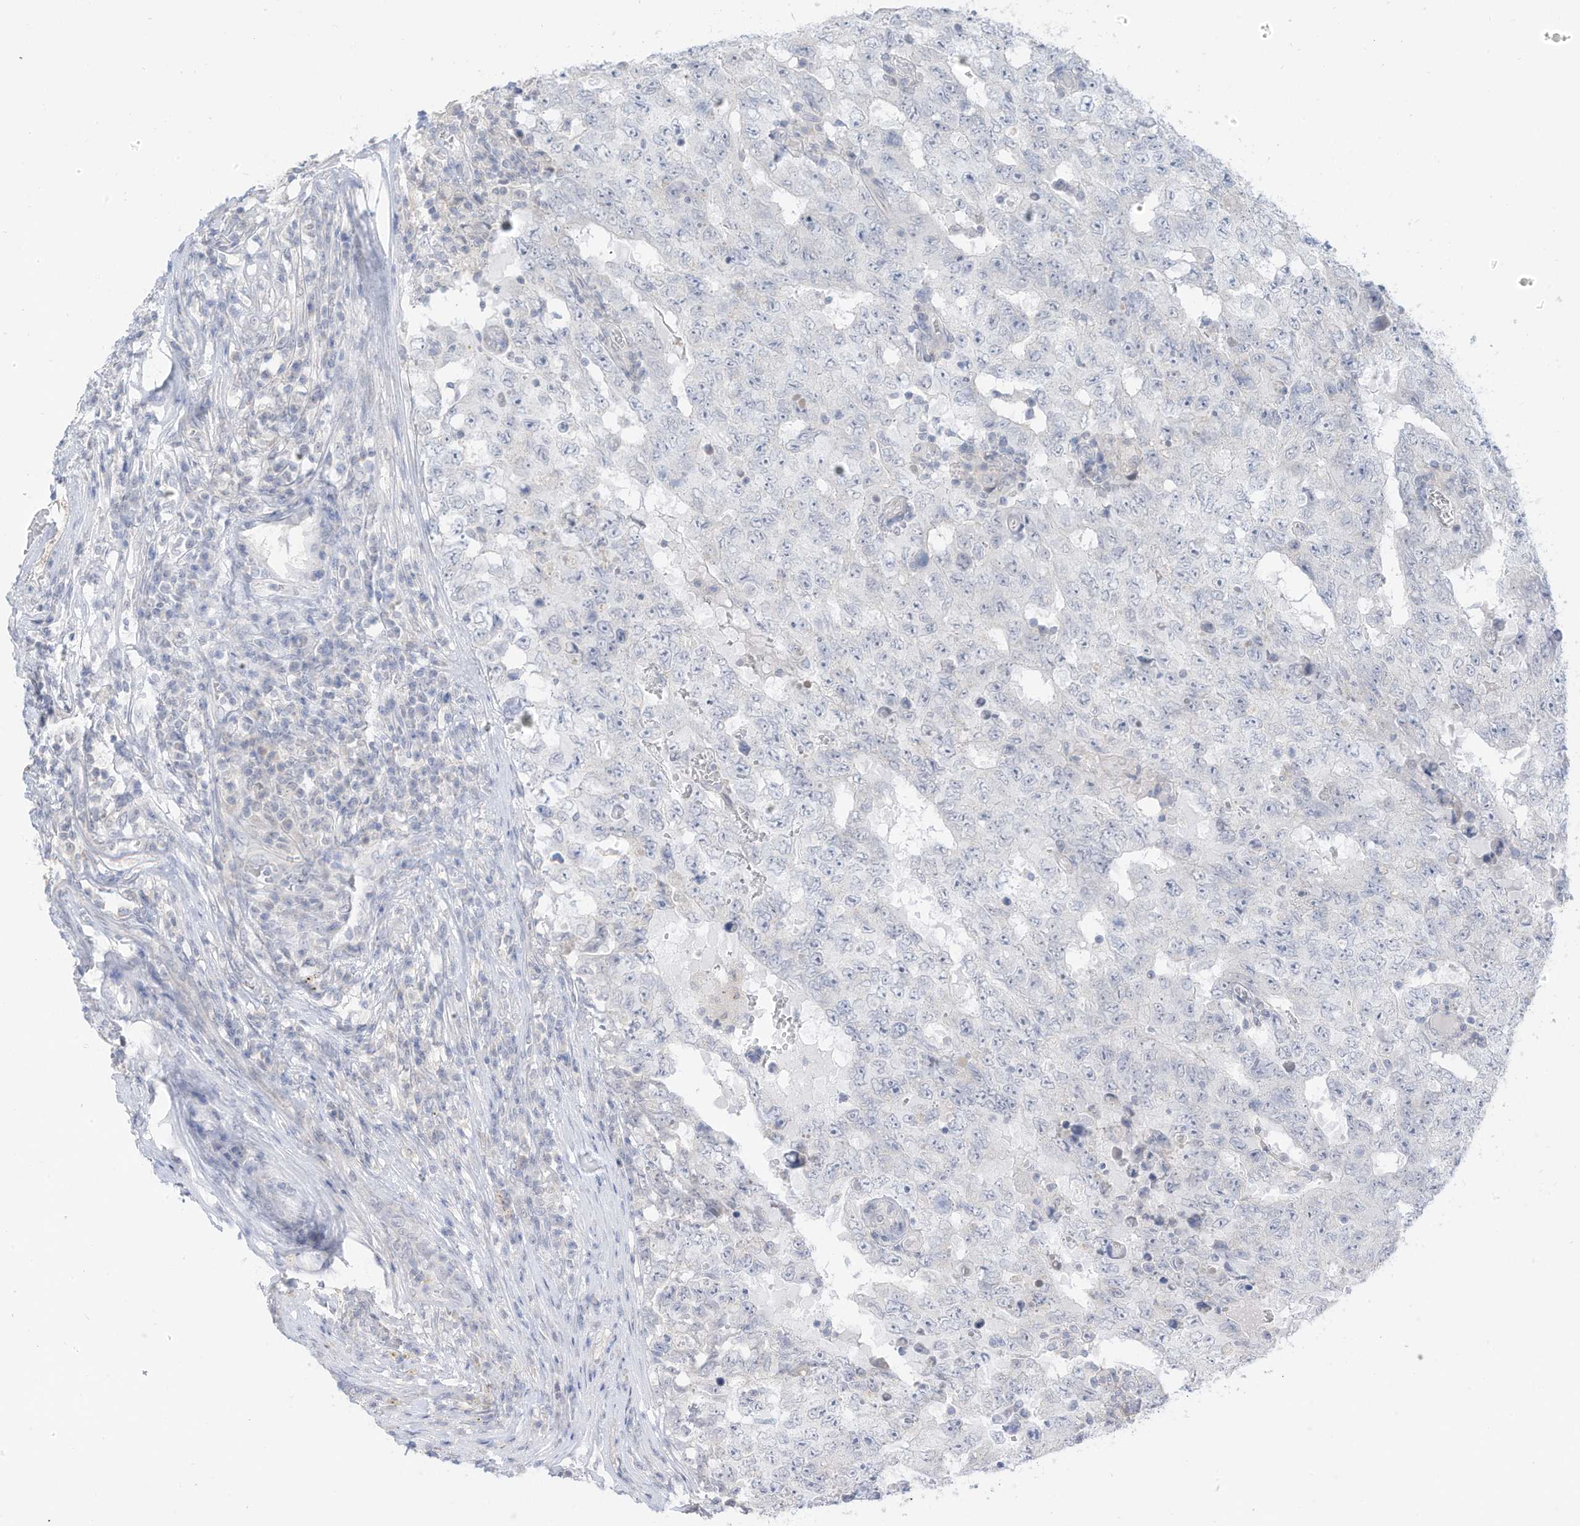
{"staining": {"intensity": "negative", "quantity": "none", "location": "none"}, "tissue": "testis cancer", "cell_type": "Tumor cells", "image_type": "cancer", "snomed": [{"axis": "morphology", "description": "Carcinoma, Embryonal, NOS"}, {"axis": "topography", "description": "Testis"}], "caption": "Tumor cells are negative for brown protein staining in testis cancer (embryonal carcinoma).", "gene": "OGT", "patient": {"sex": "male", "age": 26}}